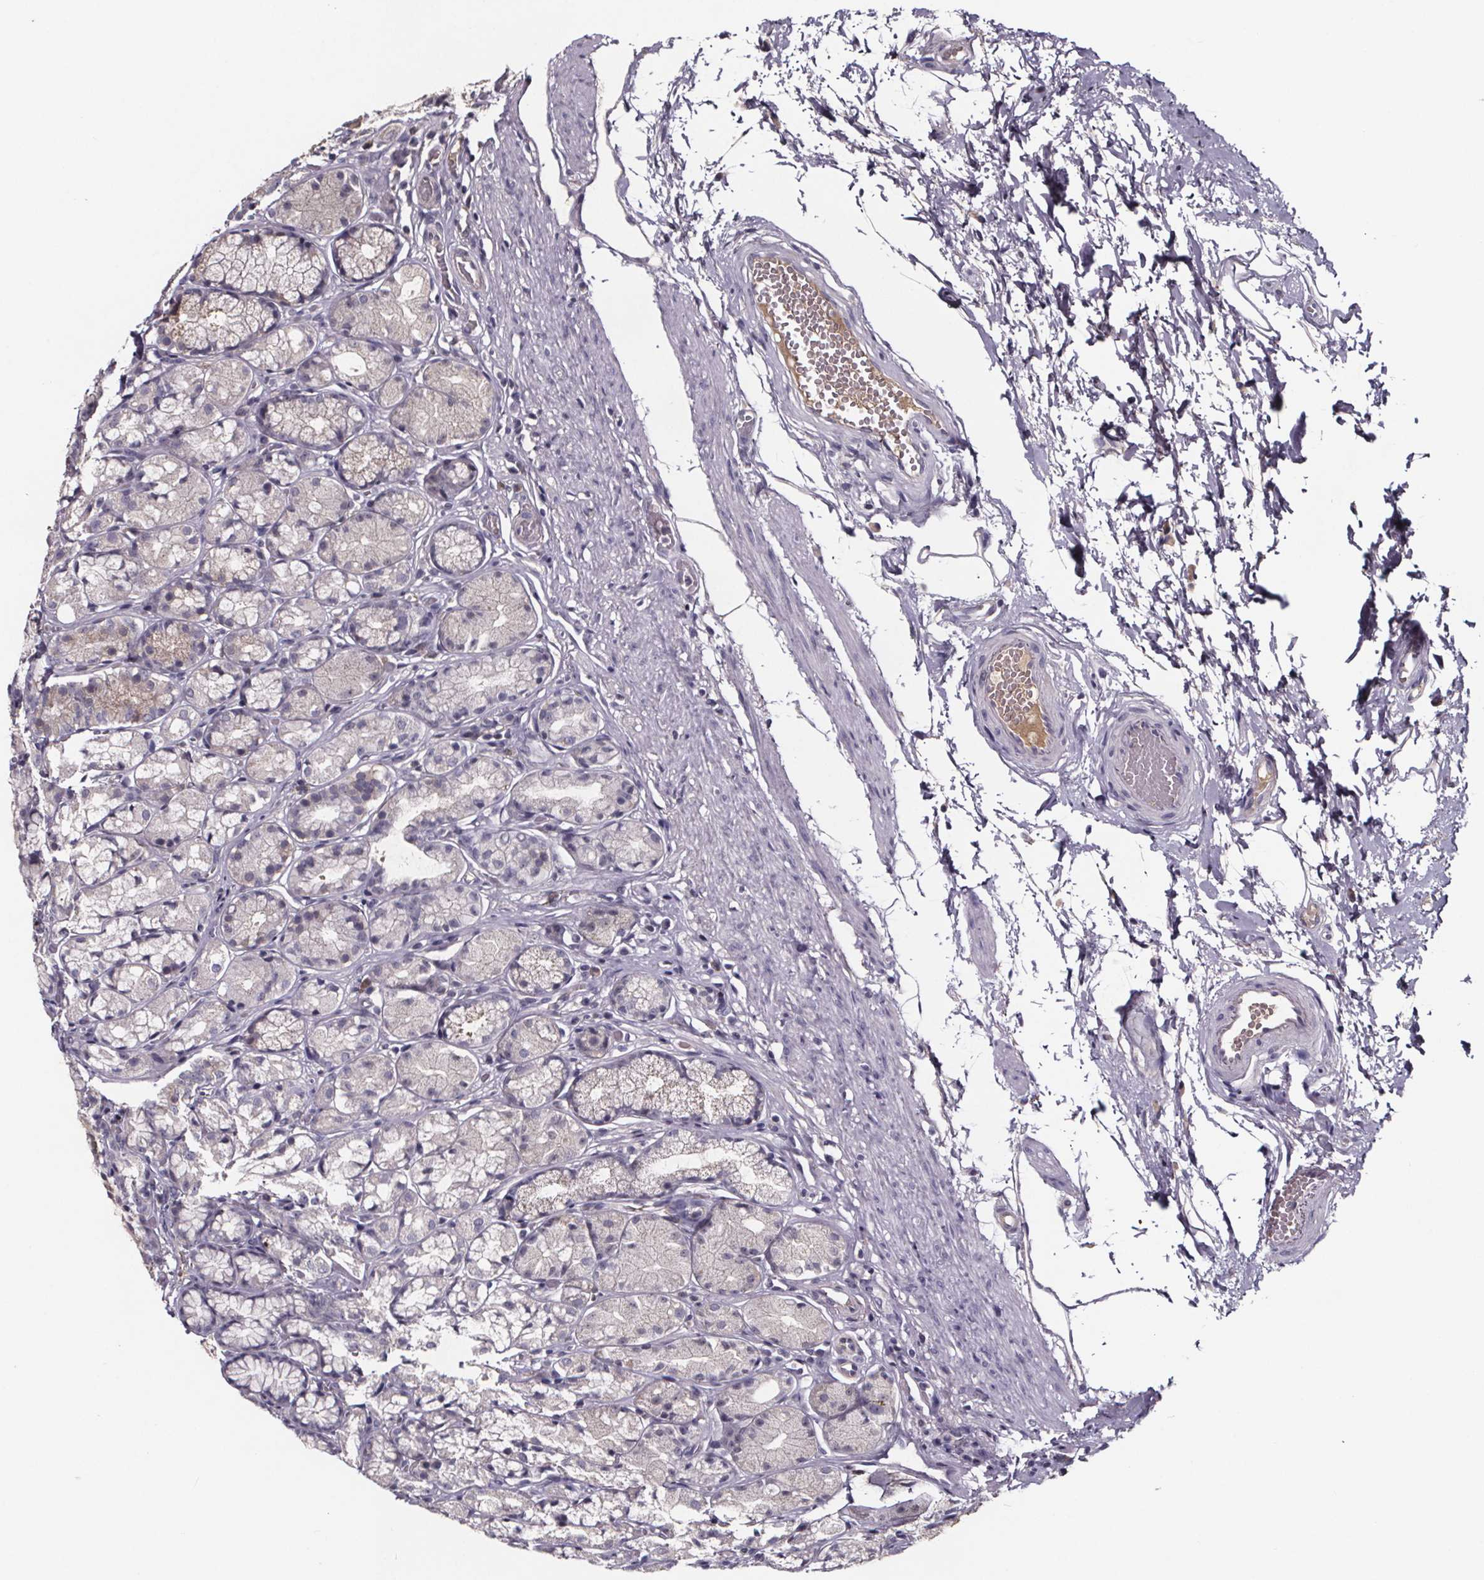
{"staining": {"intensity": "negative", "quantity": "none", "location": "none"}, "tissue": "stomach", "cell_type": "Glandular cells", "image_type": "normal", "snomed": [{"axis": "morphology", "description": "Normal tissue, NOS"}, {"axis": "topography", "description": "Stomach"}], "caption": "Glandular cells are negative for protein expression in normal human stomach. (Brightfield microscopy of DAB IHC at high magnification).", "gene": "NPHP4", "patient": {"sex": "male", "age": 70}}